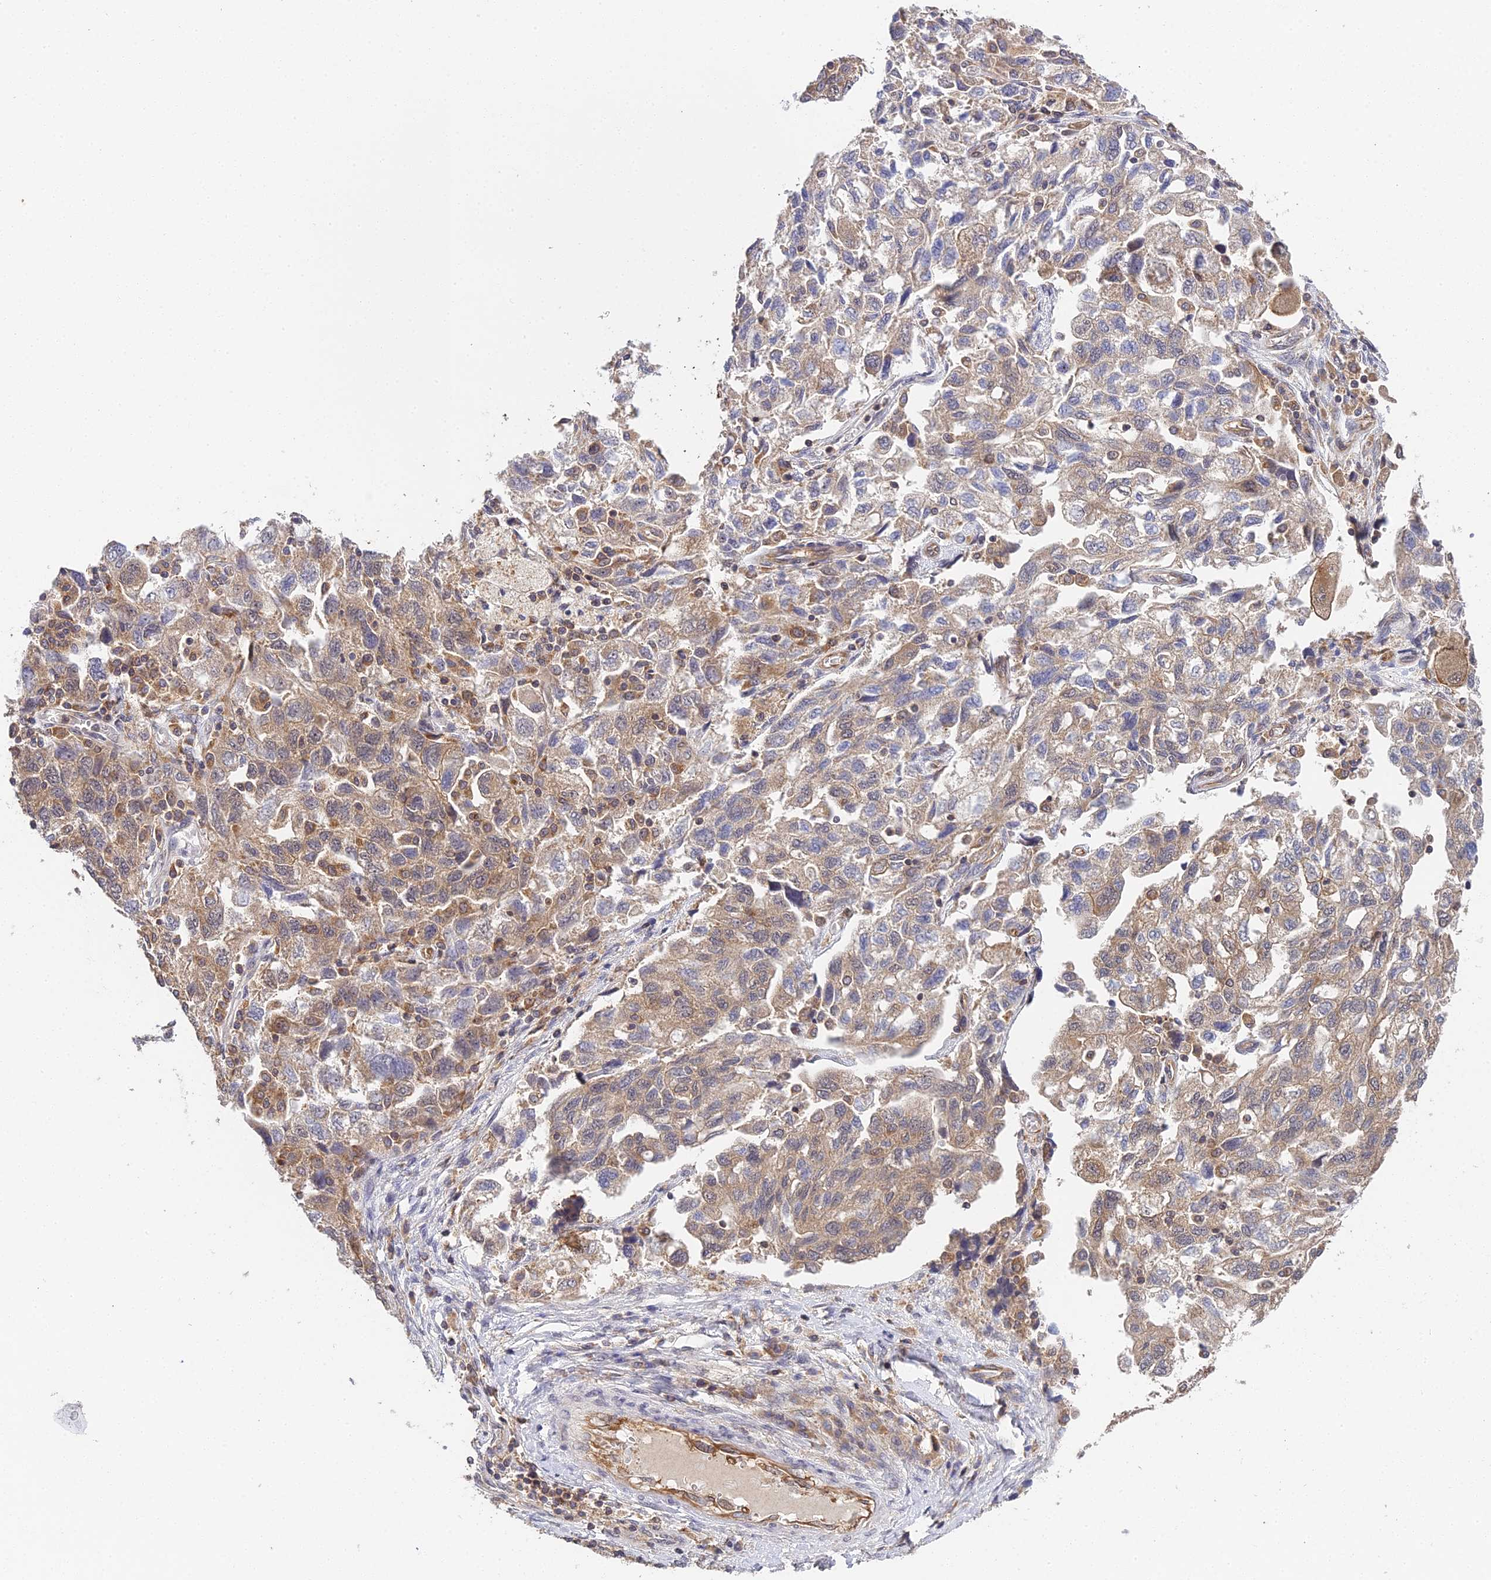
{"staining": {"intensity": "moderate", "quantity": "25%-75%", "location": "cytoplasmic/membranous"}, "tissue": "ovarian cancer", "cell_type": "Tumor cells", "image_type": "cancer", "snomed": [{"axis": "morphology", "description": "Carcinoma, NOS"}, {"axis": "morphology", "description": "Cystadenocarcinoma, serous, NOS"}, {"axis": "topography", "description": "Ovary"}], "caption": "An immunohistochemistry micrograph of tumor tissue is shown. Protein staining in brown highlights moderate cytoplasmic/membranous positivity in serous cystadenocarcinoma (ovarian) within tumor cells. The protein is shown in brown color, while the nuclei are stained blue.", "gene": "TPRX1", "patient": {"sex": "female", "age": 69}}